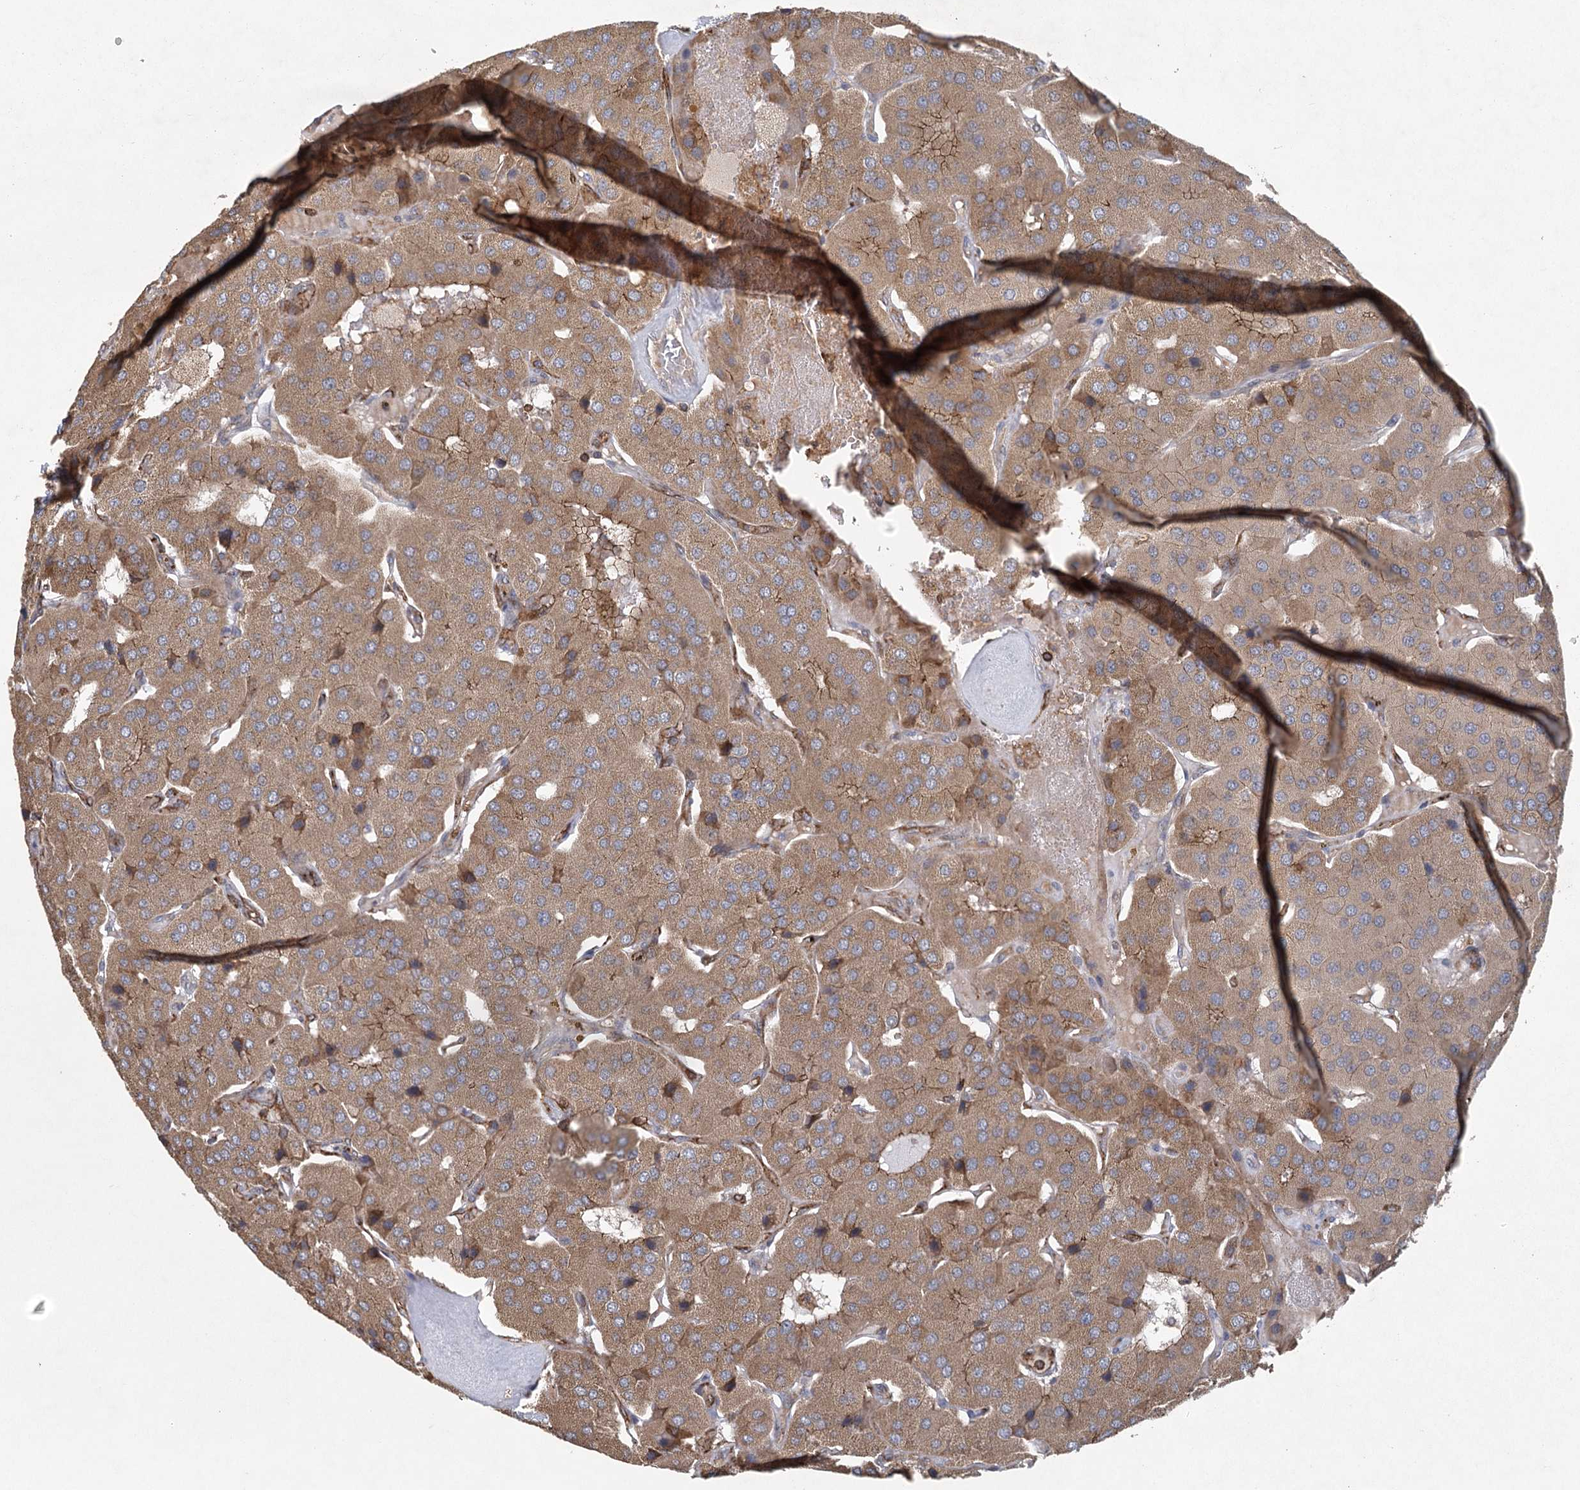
{"staining": {"intensity": "moderate", "quantity": ">75%", "location": "cytoplasmic/membranous"}, "tissue": "parathyroid gland", "cell_type": "Glandular cells", "image_type": "normal", "snomed": [{"axis": "morphology", "description": "Normal tissue, NOS"}, {"axis": "morphology", "description": "Adenoma, NOS"}, {"axis": "topography", "description": "Parathyroid gland"}], "caption": "Immunohistochemistry (DAB) staining of benign human parathyroid gland reveals moderate cytoplasmic/membranous protein staining in approximately >75% of glandular cells.", "gene": "PLEKHA7", "patient": {"sex": "female", "age": 86}}